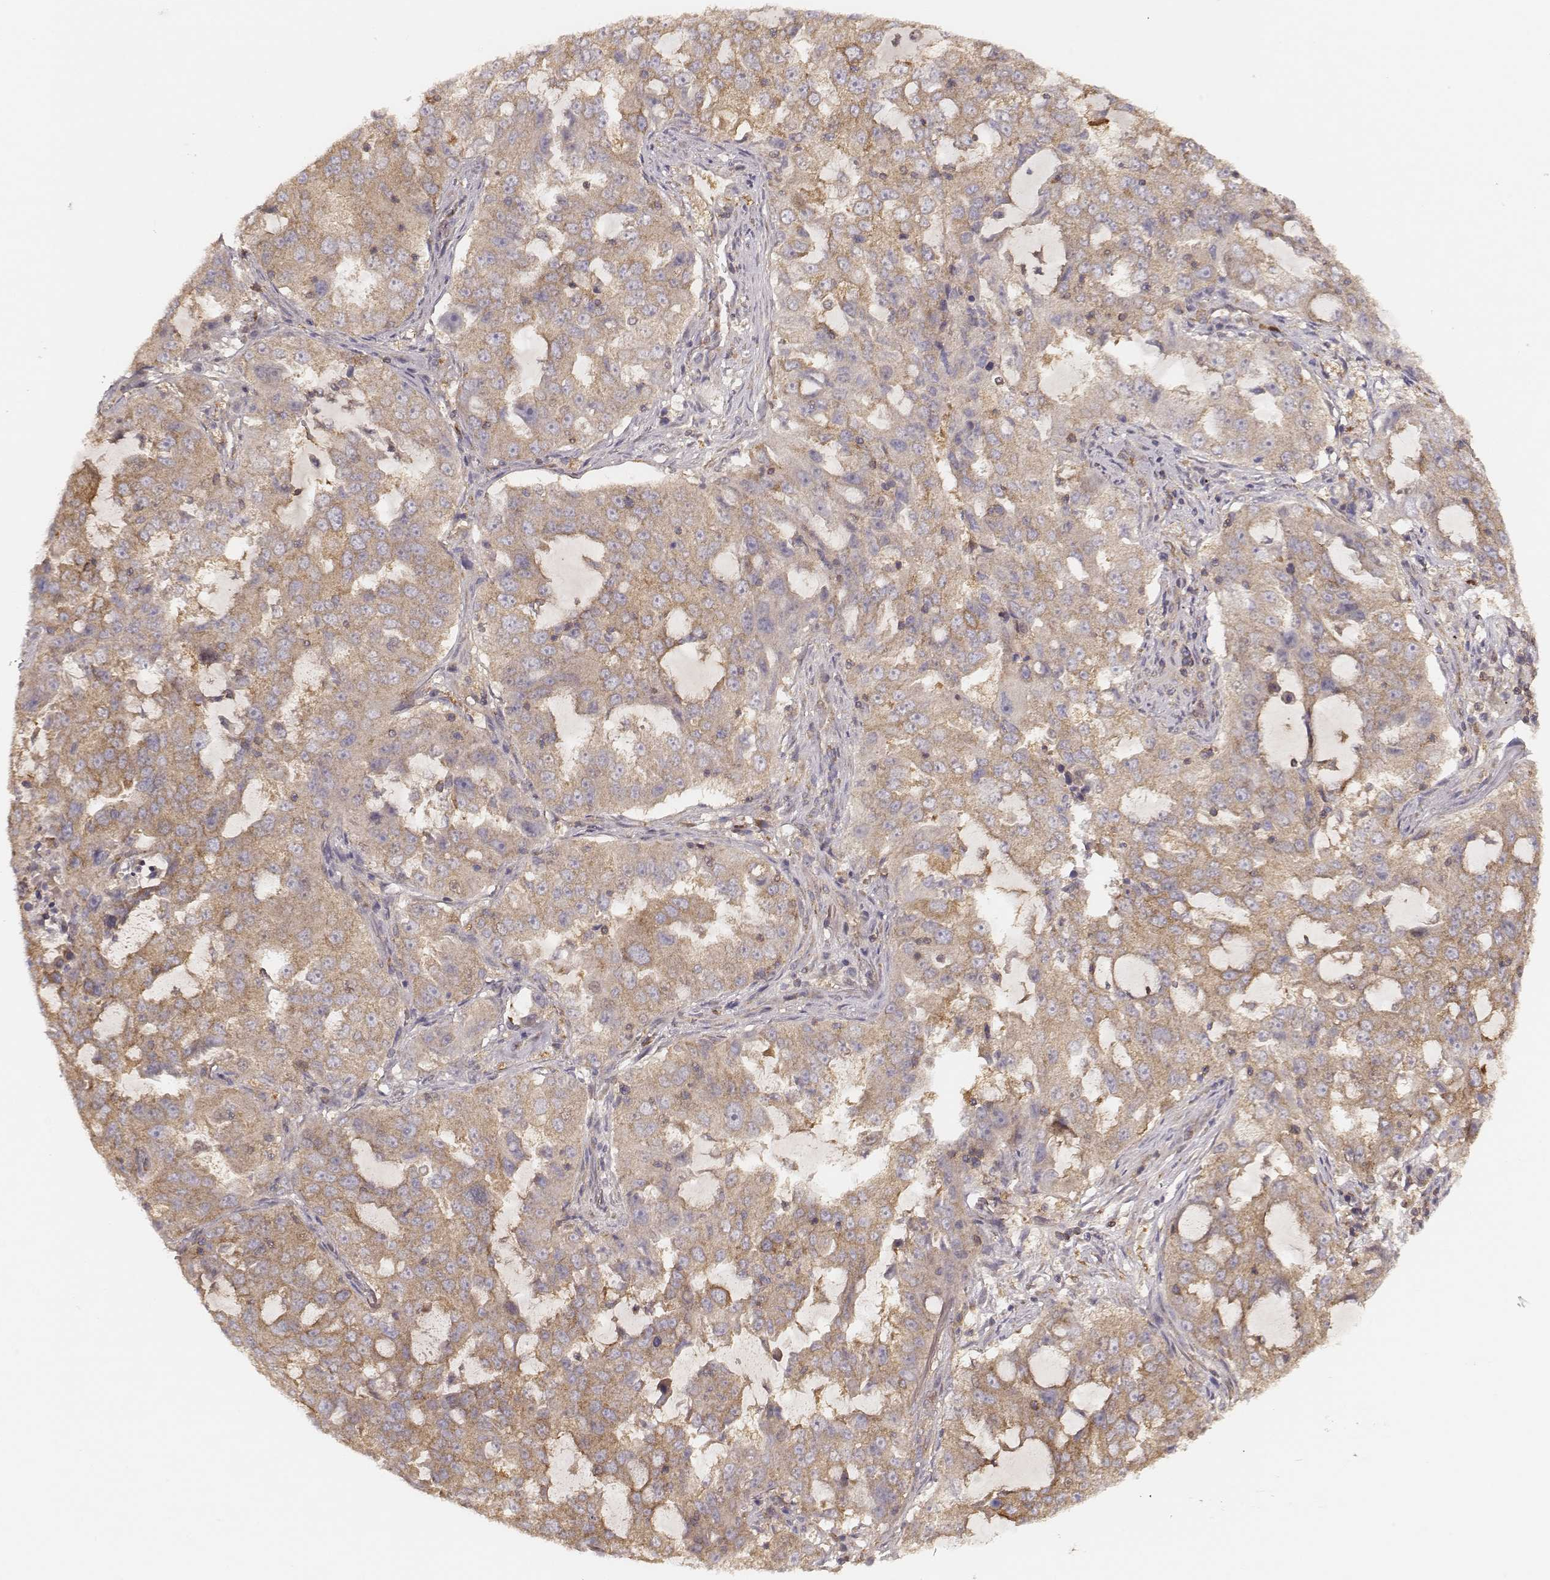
{"staining": {"intensity": "moderate", "quantity": "<25%", "location": "cytoplasmic/membranous"}, "tissue": "lung cancer", "cell_type": "Tumor cells", "image_type": "cancer", "snomed": [{"axis": "morphology", "description": "Adenocarcinoma, NOS"}, {"axis": "topography", "description": "Lung"}], "caption": "Lung adenocarcinoma tissue shows moderate cytoplasmic/membranous expression in about <25% of tumor cells", "gene": "CARS1", "patient": {"sex": "female", "age": 61}}